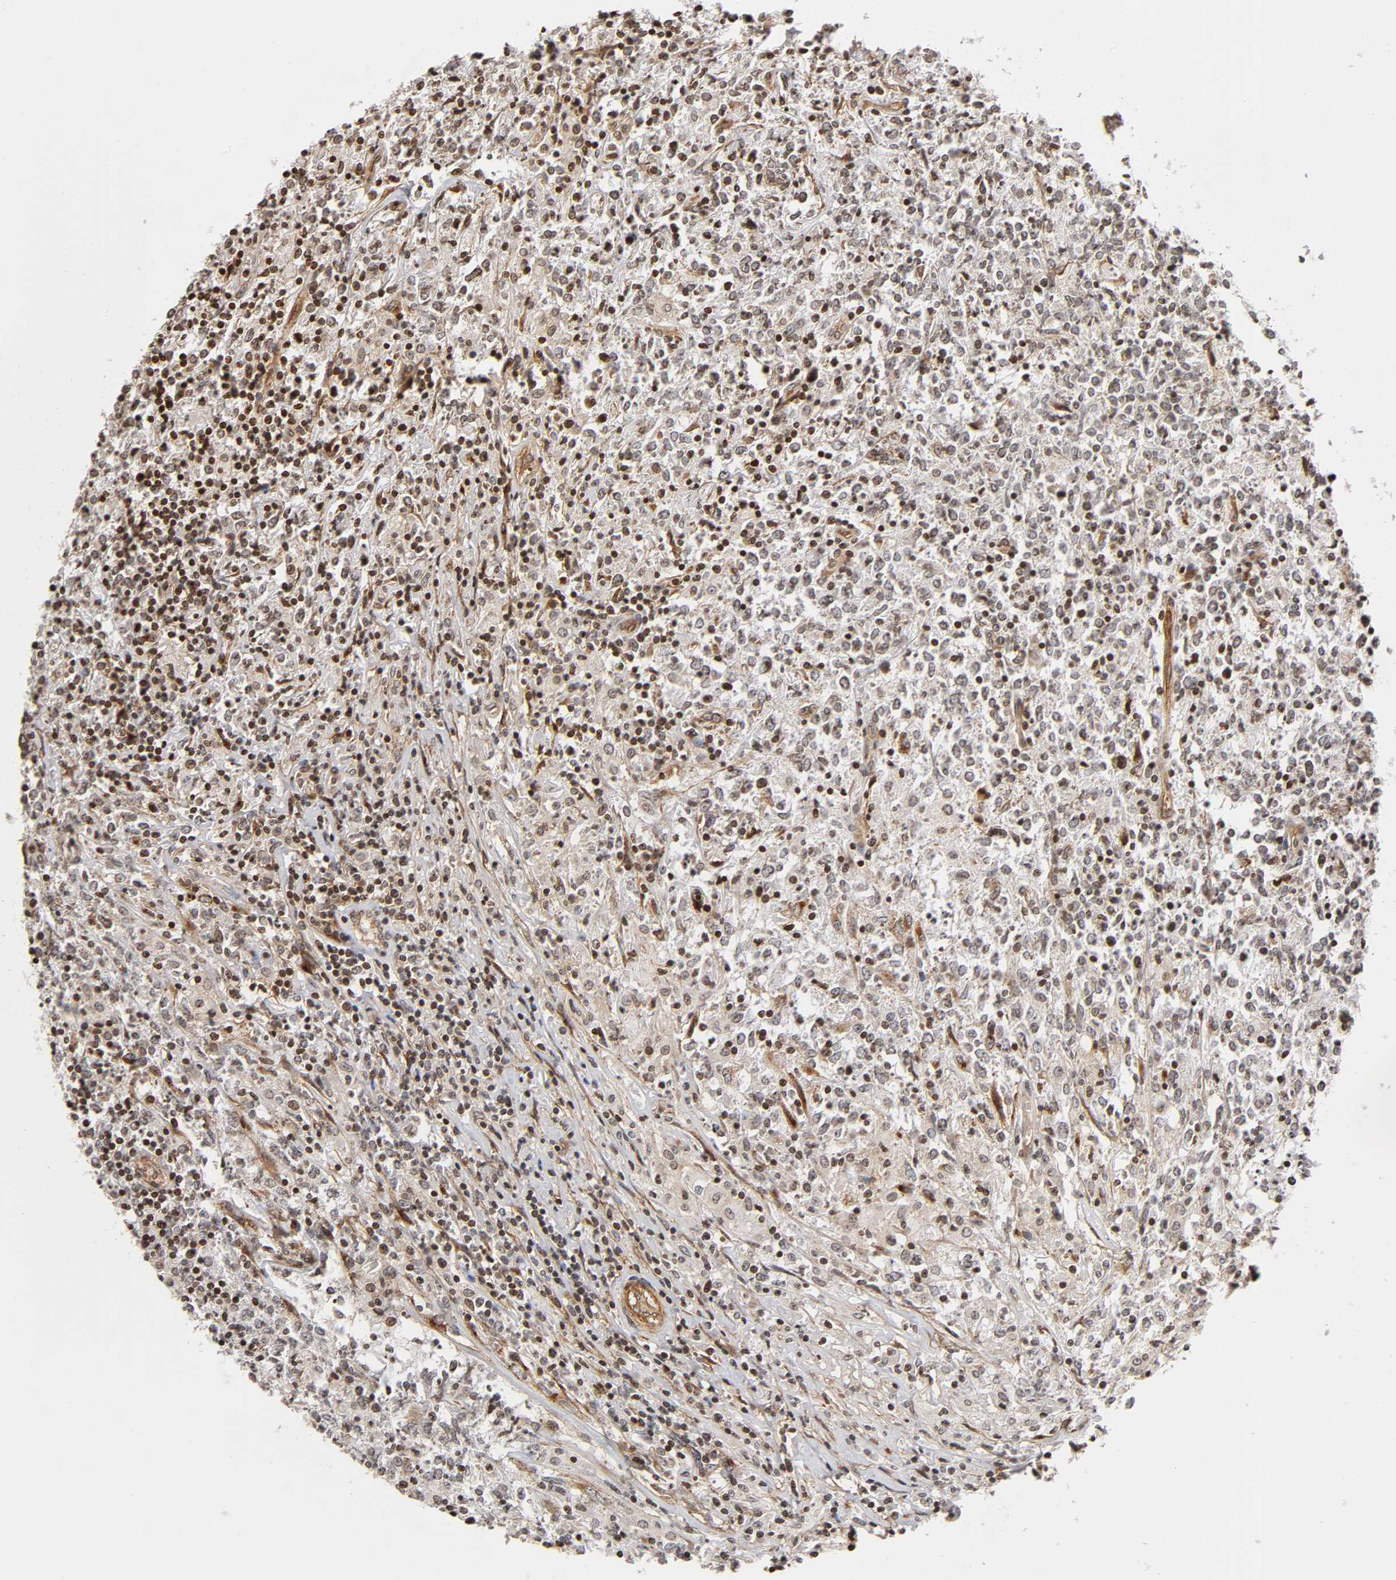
{"staining": {"intensity": "weak", "quantity": "25%-75%", "location": "cytoplasmic/membranous,nuclear"}, "tissue": "lymphoma", "cell_type": "Tumor cells", "image_type": "cancer", "snomed": [{"axis": "morphology", "description": "Malignant lymphoma, non-Hodgkin's type, High grade"}, {"axis": "topography", "description": "Lymph node"}], "caption": "Immunohistochemistry micrograph of neoplastic tissue: lymphoma stained using immunohistochemistry (IHC) exhibits low levels of weak protein expression localized specifically in the cytoplasmic/membranous and nuclear of tumor cells, appearing as a cytoplasmic/membranous and nuclear brown color.", "gene": "ITGAV", "patient": {"sex": "female", "age": 84}}